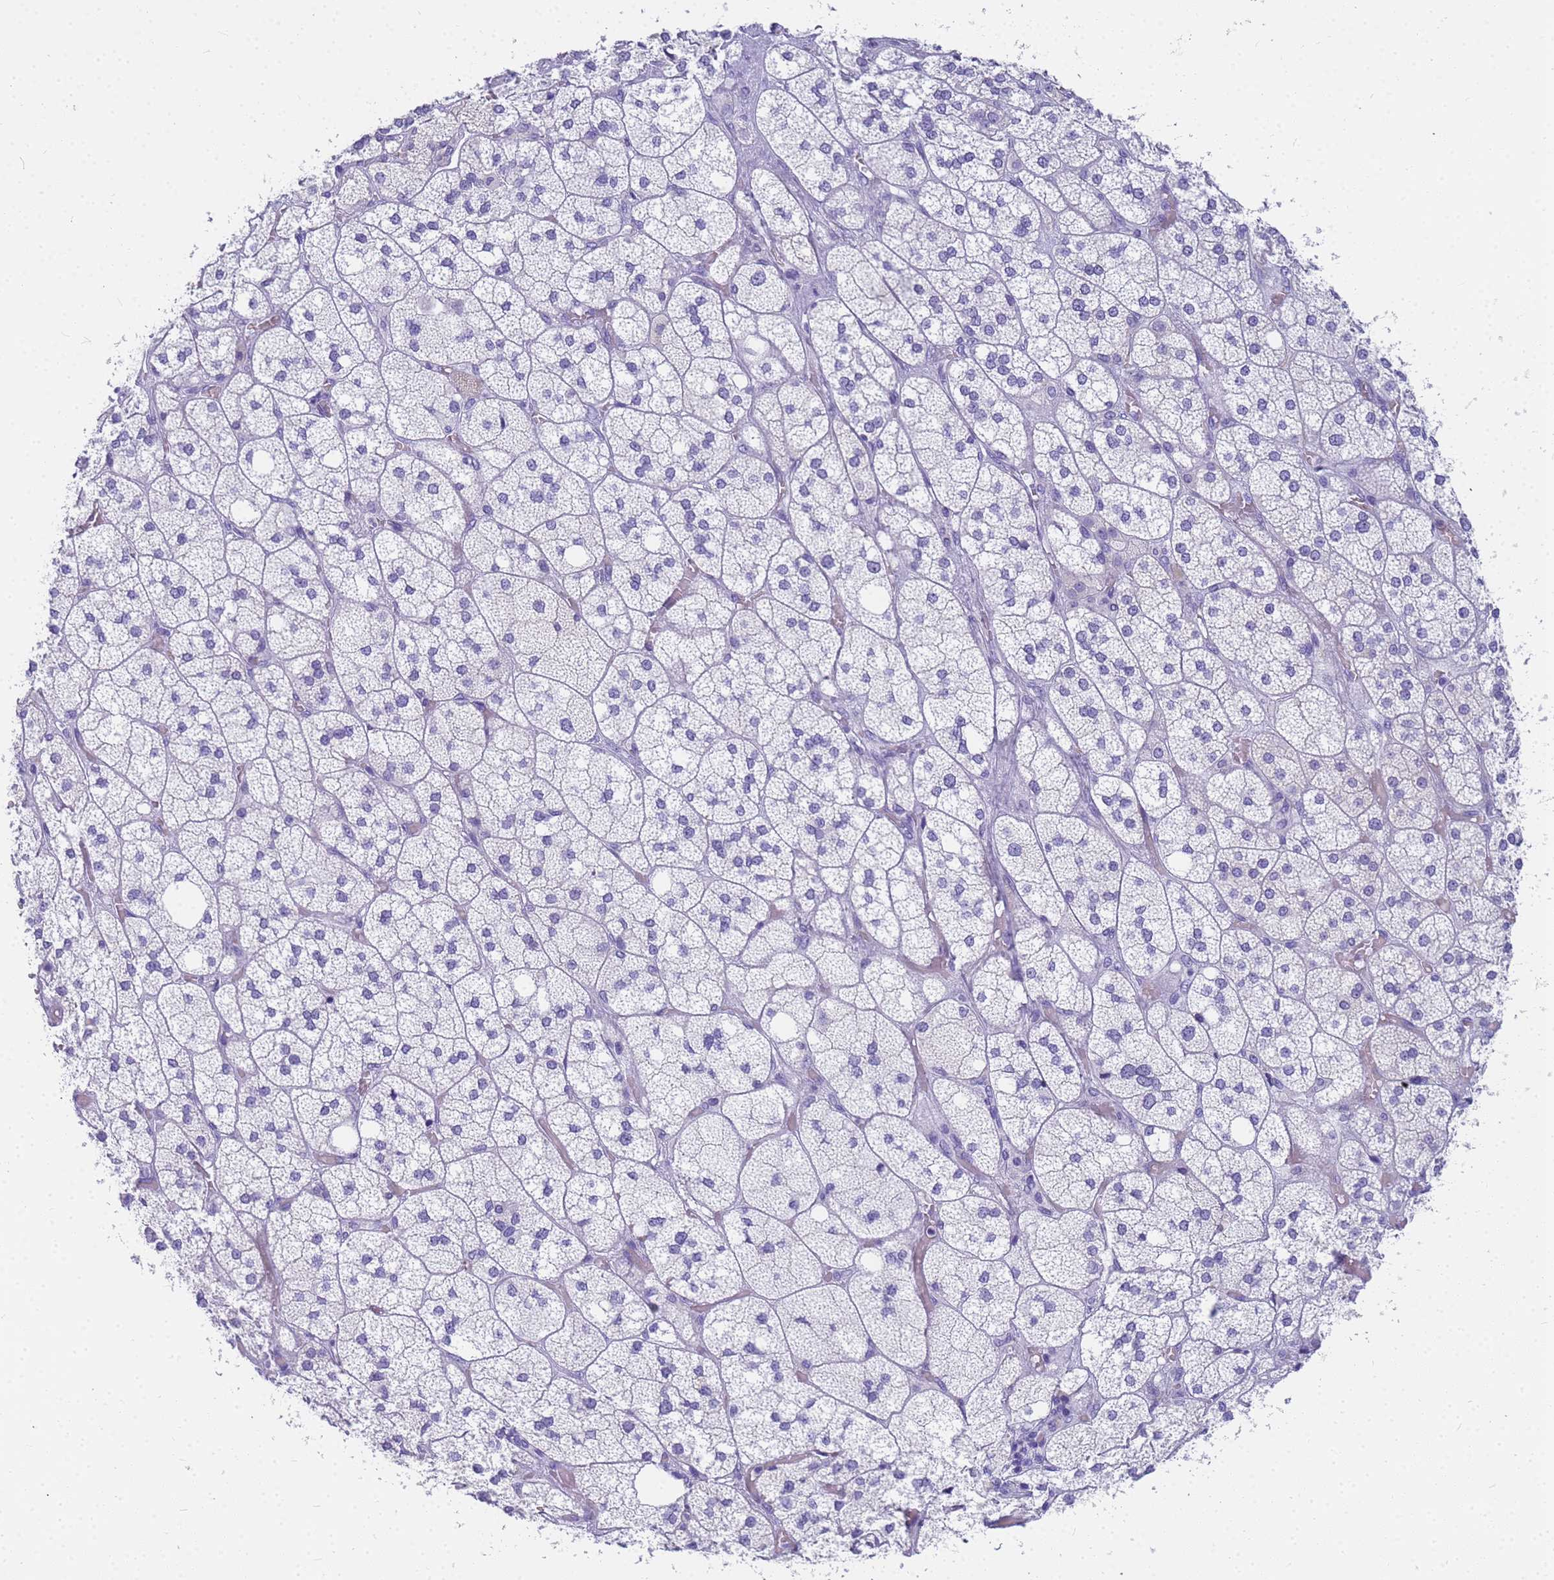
{"staining": {"intensity": "negative", "quantity": "none", "location": "none"}, "tissue": "adrenal gland", "cell_type": "Glandular cells", "image_type": "normal", "snomed": [{"axis": "morphology", "description": "Normal tissue, NOS"}, {"axis": "topography", "description": "Adrenal gland"}], "caption": "Glandular cells show no significant positivity in normal adrenal gland. (Stains: DAB (3,3'-diaminobenzidine) IHC with hematoxylin counter stain, Microscopy: brightfield microscopy at high magnification).", "gene": "RNASE2", "patient": {"sex": "male", "age": 61}}